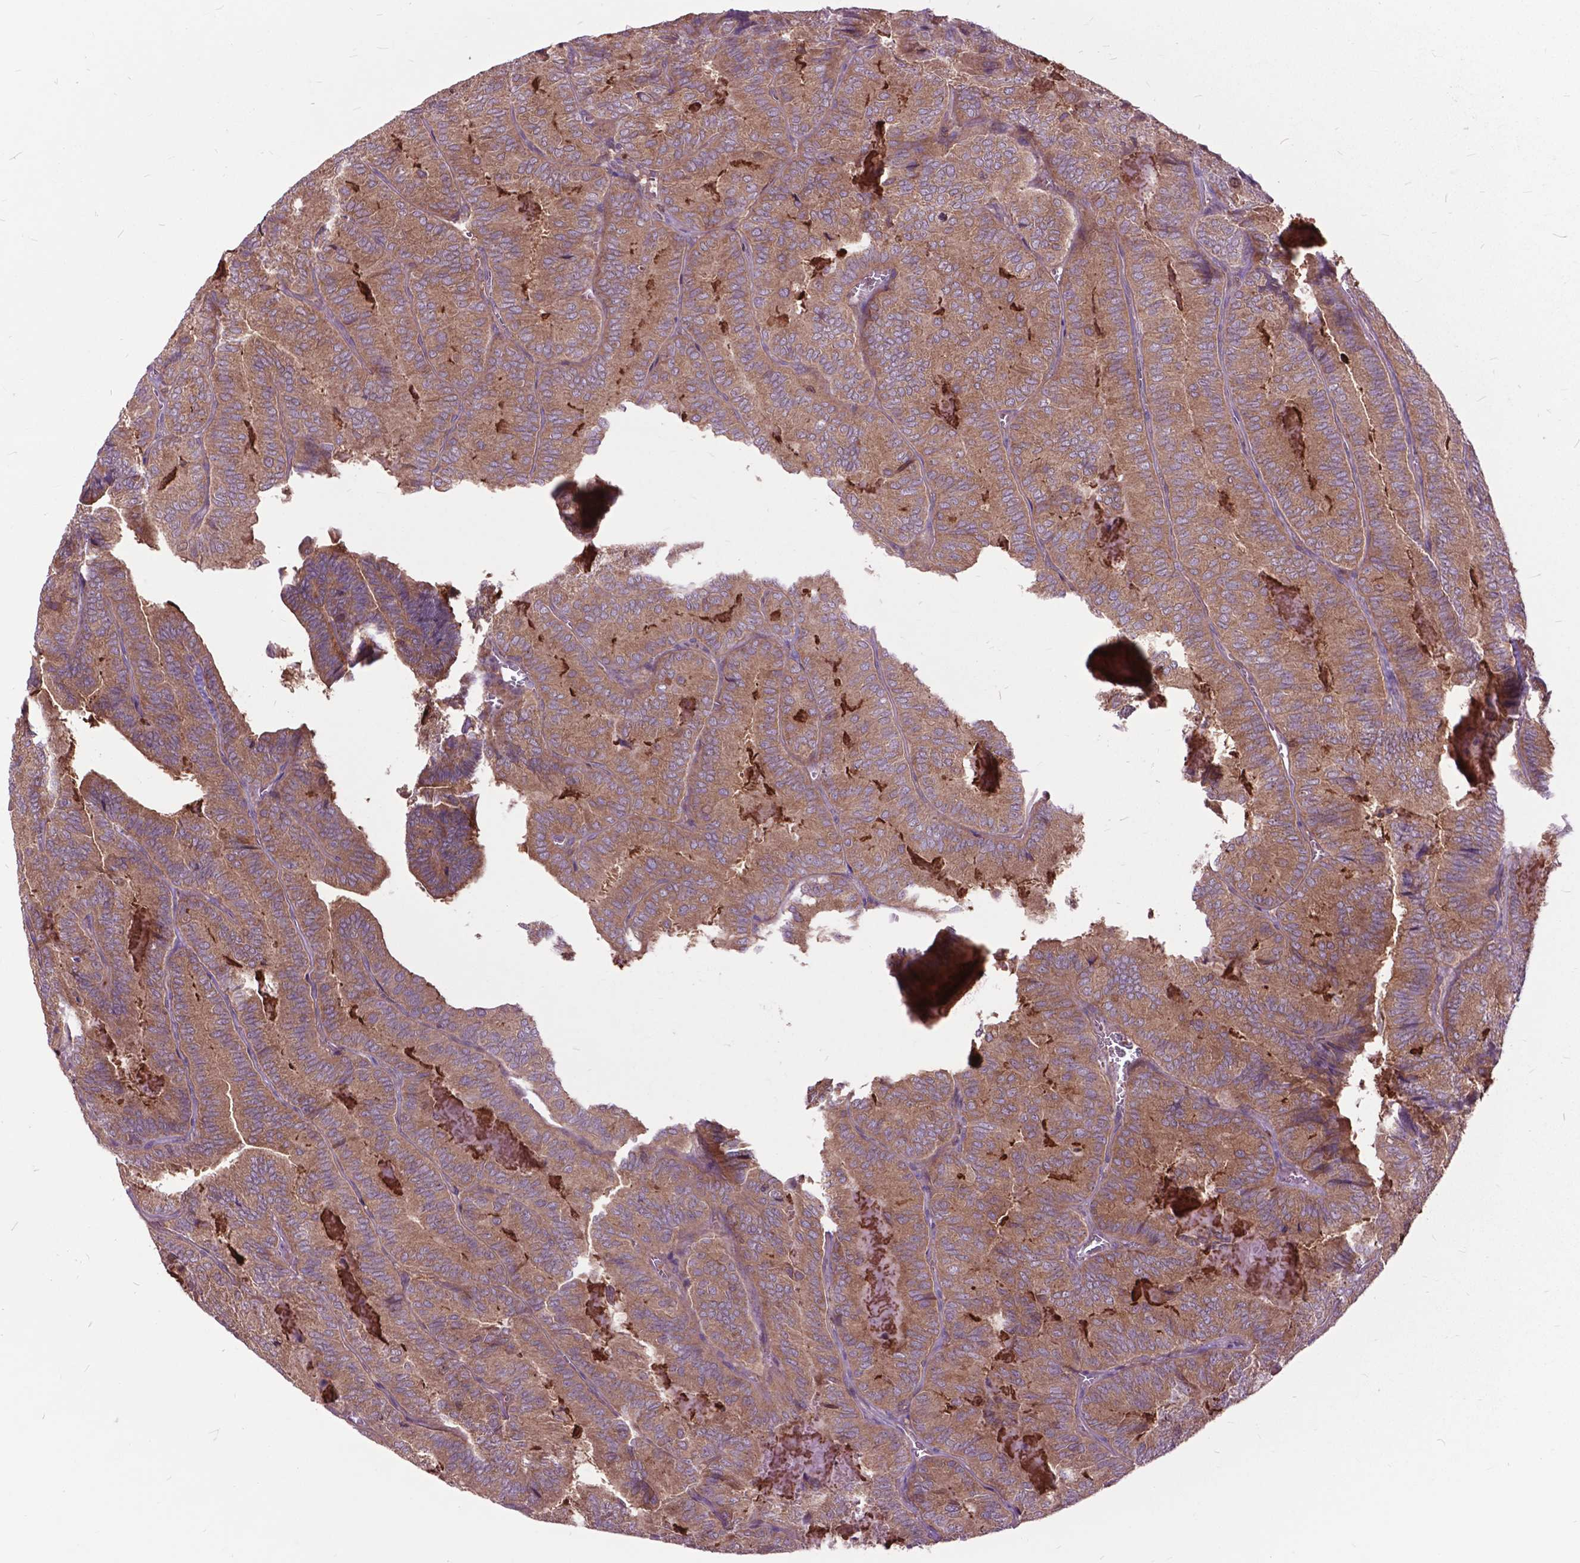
{"staining": {"intensity": "moderate", "quantity": ">75%", "location": "cytoplasmic/membranous"}, "tissue": "thyroid cancer", "cell_type": "Tumor cells", "image_type": "cancer", "snomed": [{"axis": "morphology", "description": "Papillary adenocarcinoma, NOS"}, {"axis": "topography", "description": "Thyroid gland"}], "caption": "Papillary adenocarcinoma (thyroid) was stained to show a protein in brown. There is medium levels of moderate cytoplasmic/membranous staining in about >75% of tumor cells.", "gene": "ARAF", "patient": {"sex": "female", "age": 75}}